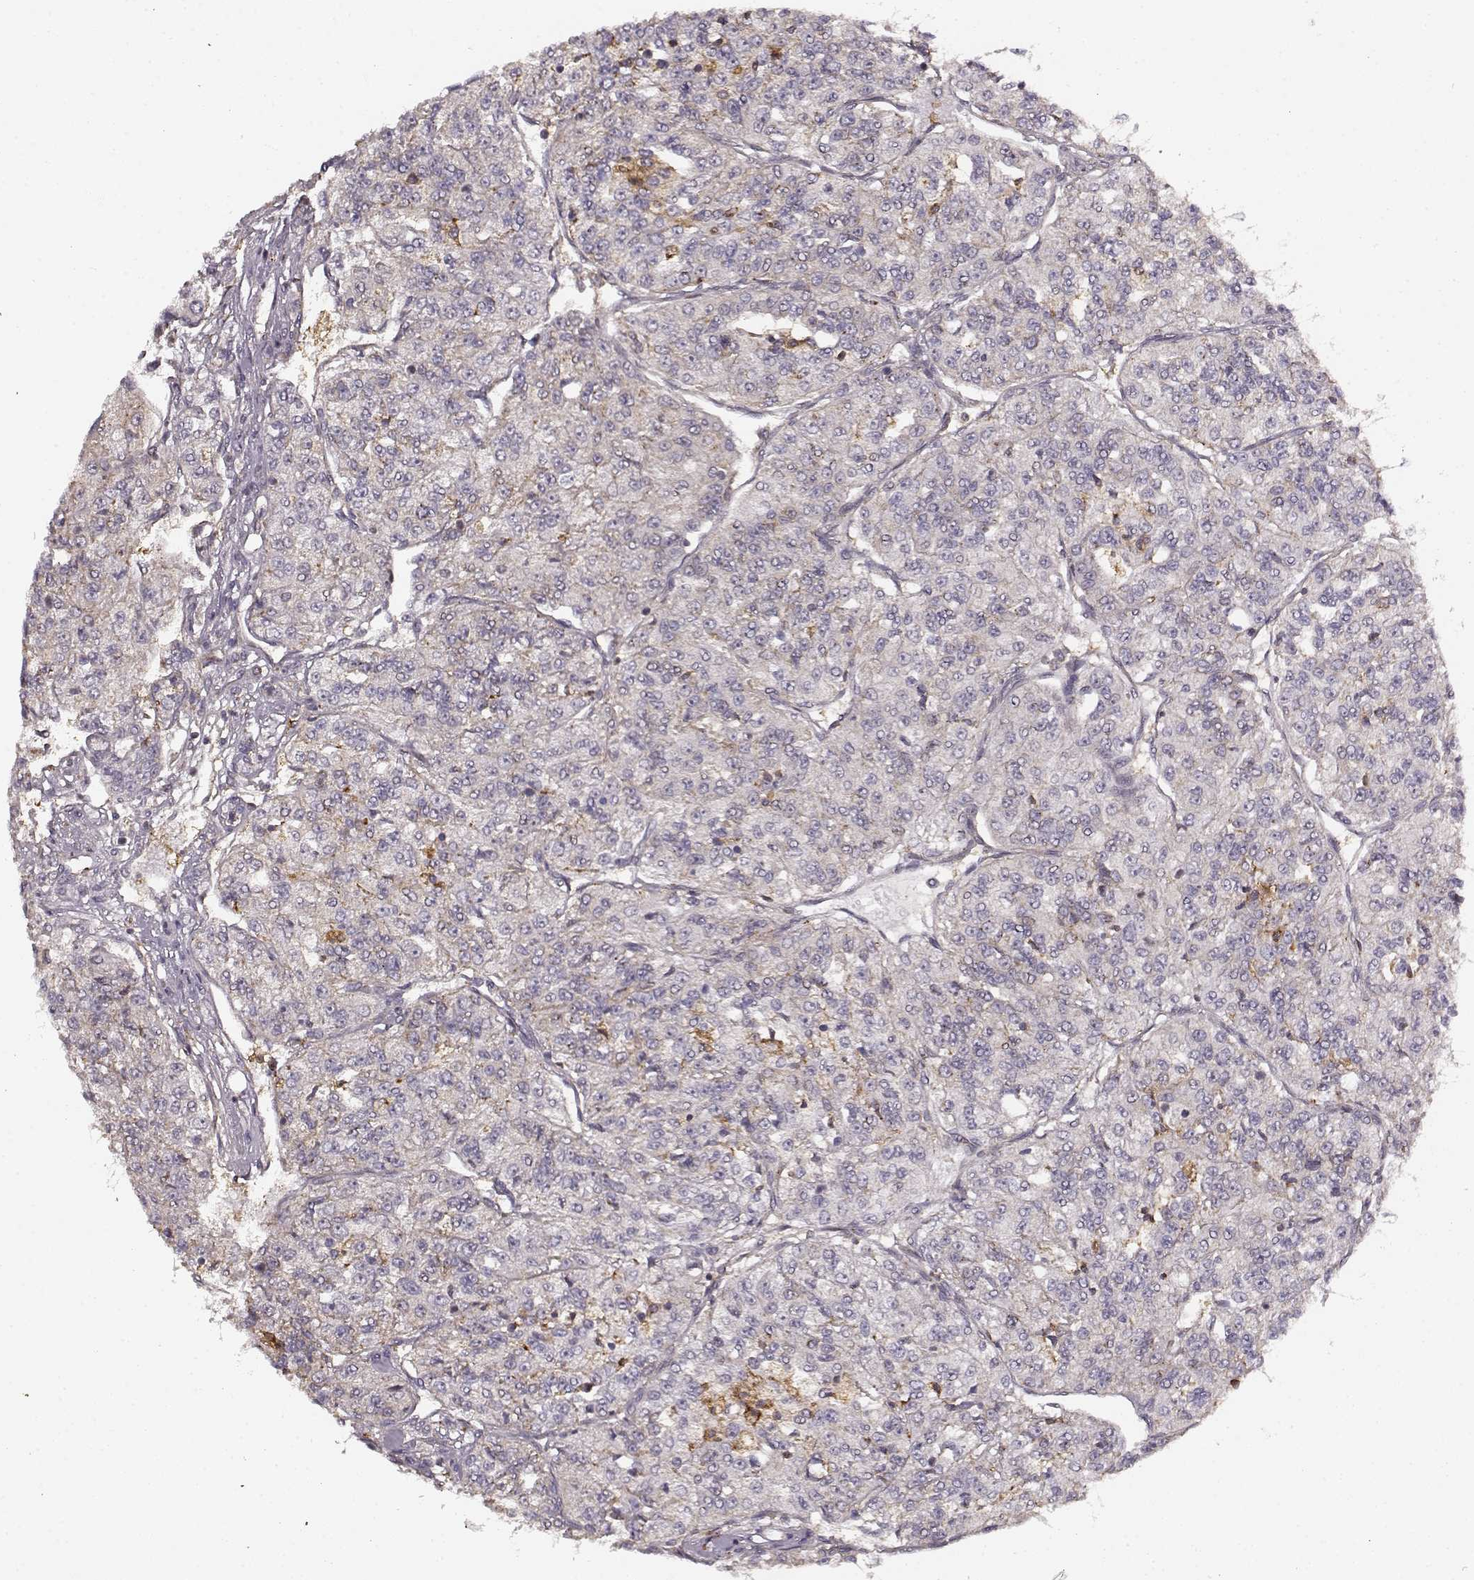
{"staining": {"intensity": "negative", "quantity": "none", "location": "none"}, "tissue": "renal cancer", "cell_type": "Tumor cells", "image_type": "cancer", "snomed": [{"axis": "morphology", "description": "Adenocarcinoma, NOS"}, {"axis": "topography", "description": "Kidney"}], "caption": "A high-resolution micrograph shows IHC staining of renal cancer, which demonstrates no significant expression in tumor cells.", "gene": "MFSD1", "patient": {"sex": "female", "age": 63}}